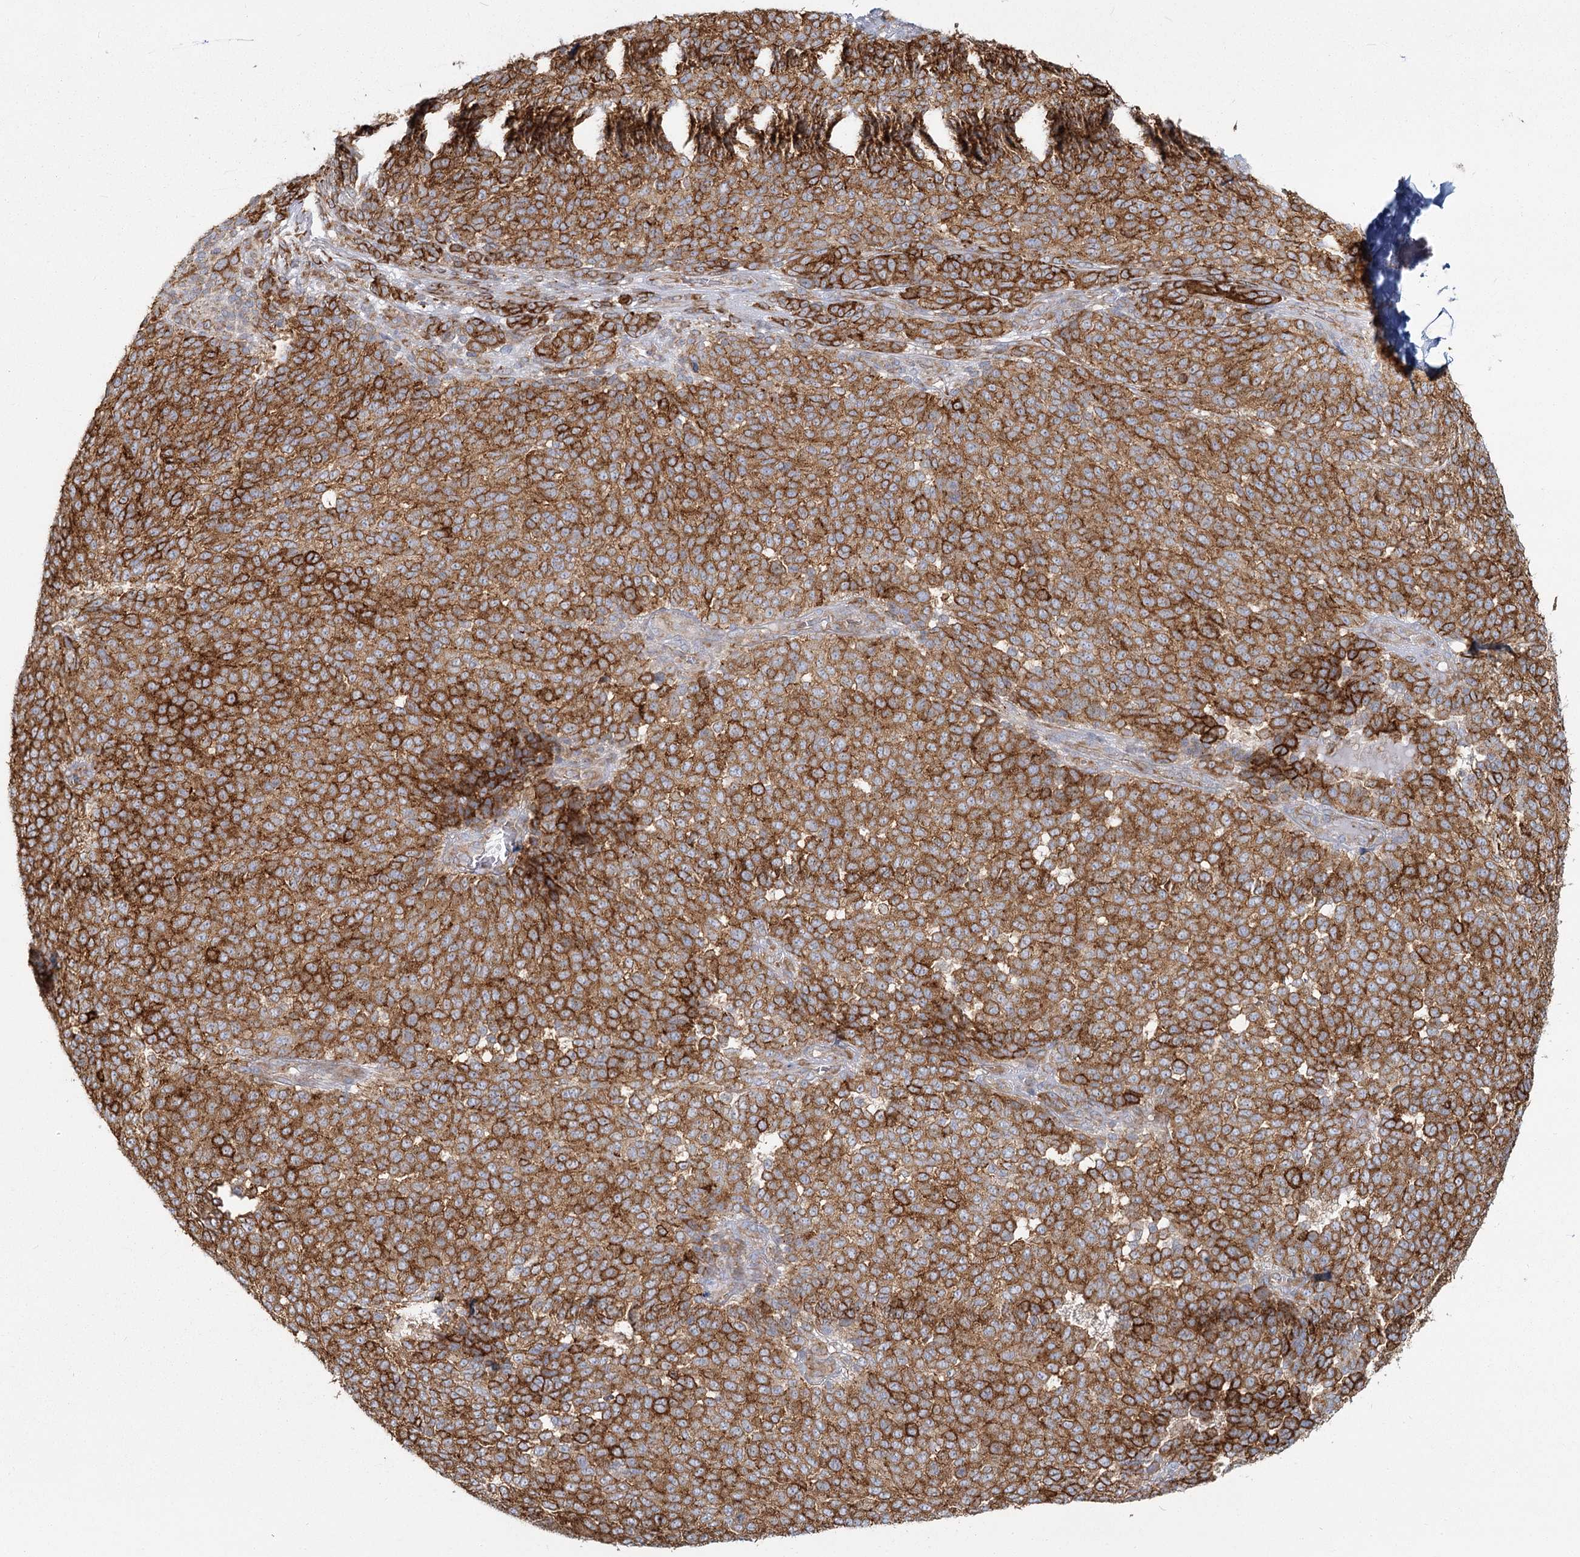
{"staining": {"intensity": "strong", "quantity": ">75%", "location": "cytoplasmic/membranous"}, "tissue": "melanoma", "cell_type": "Tumor cells", "image_type": "cancer", "snomed": [{"axis": "morphology", "description": "Malignant melanoma, NOS"}, {"axis": "topography", "description": "Skin"}], "caption": "IHC micrograph of neoplastic tissue: malignant melanoma stained using immunohistochemistry displays high levels of strong protein expression localized specifically in the cytoplasmic/membranous of tumor cells, appearing as a cytoplasmic/membranous brown color.", "gene": "HARS2", "patient": {"sex": "male", "age": 49}}